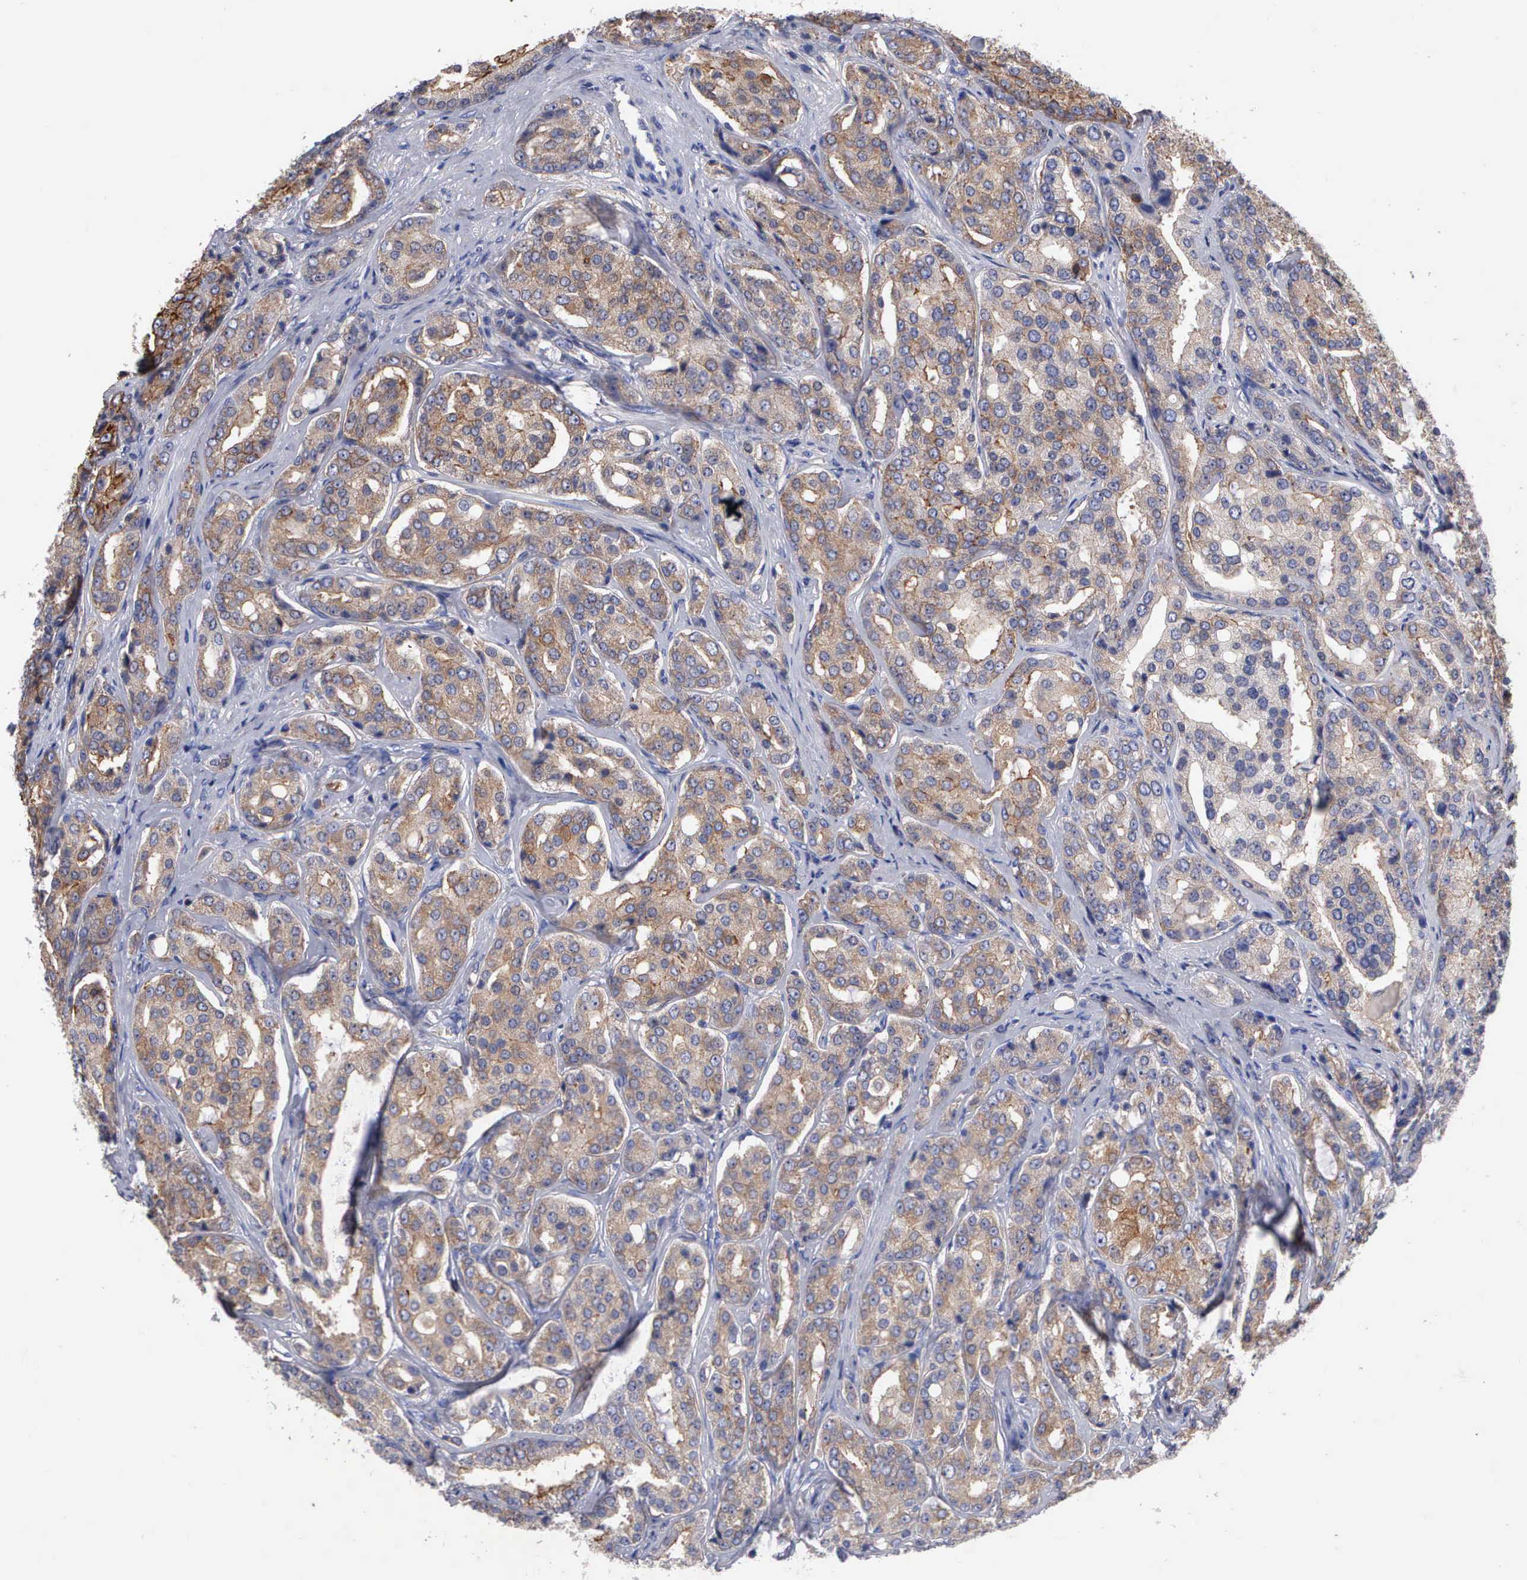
{"staining": {"intensity": "strong", "quantity": ">75%", "location": "cytoplasmic/membranous"}, "tissue": "prostate cancer", "cell_type": "Tumor cells", "image_type": "cancer", "snomed": [{"axis": "morphology", "description": "Adenocarcinoma, High grade"}, {"axis": "topography", "description": "Prostate"}], "caption": "IHC image of human prostate cancer stained for a protein (brown), which displays high levels of strong cytoplasmic/membranous positivity in approximately >75% of tumor cells.", "gene": "PTGS2", "patient": {"sex": "male", "age": 64}}